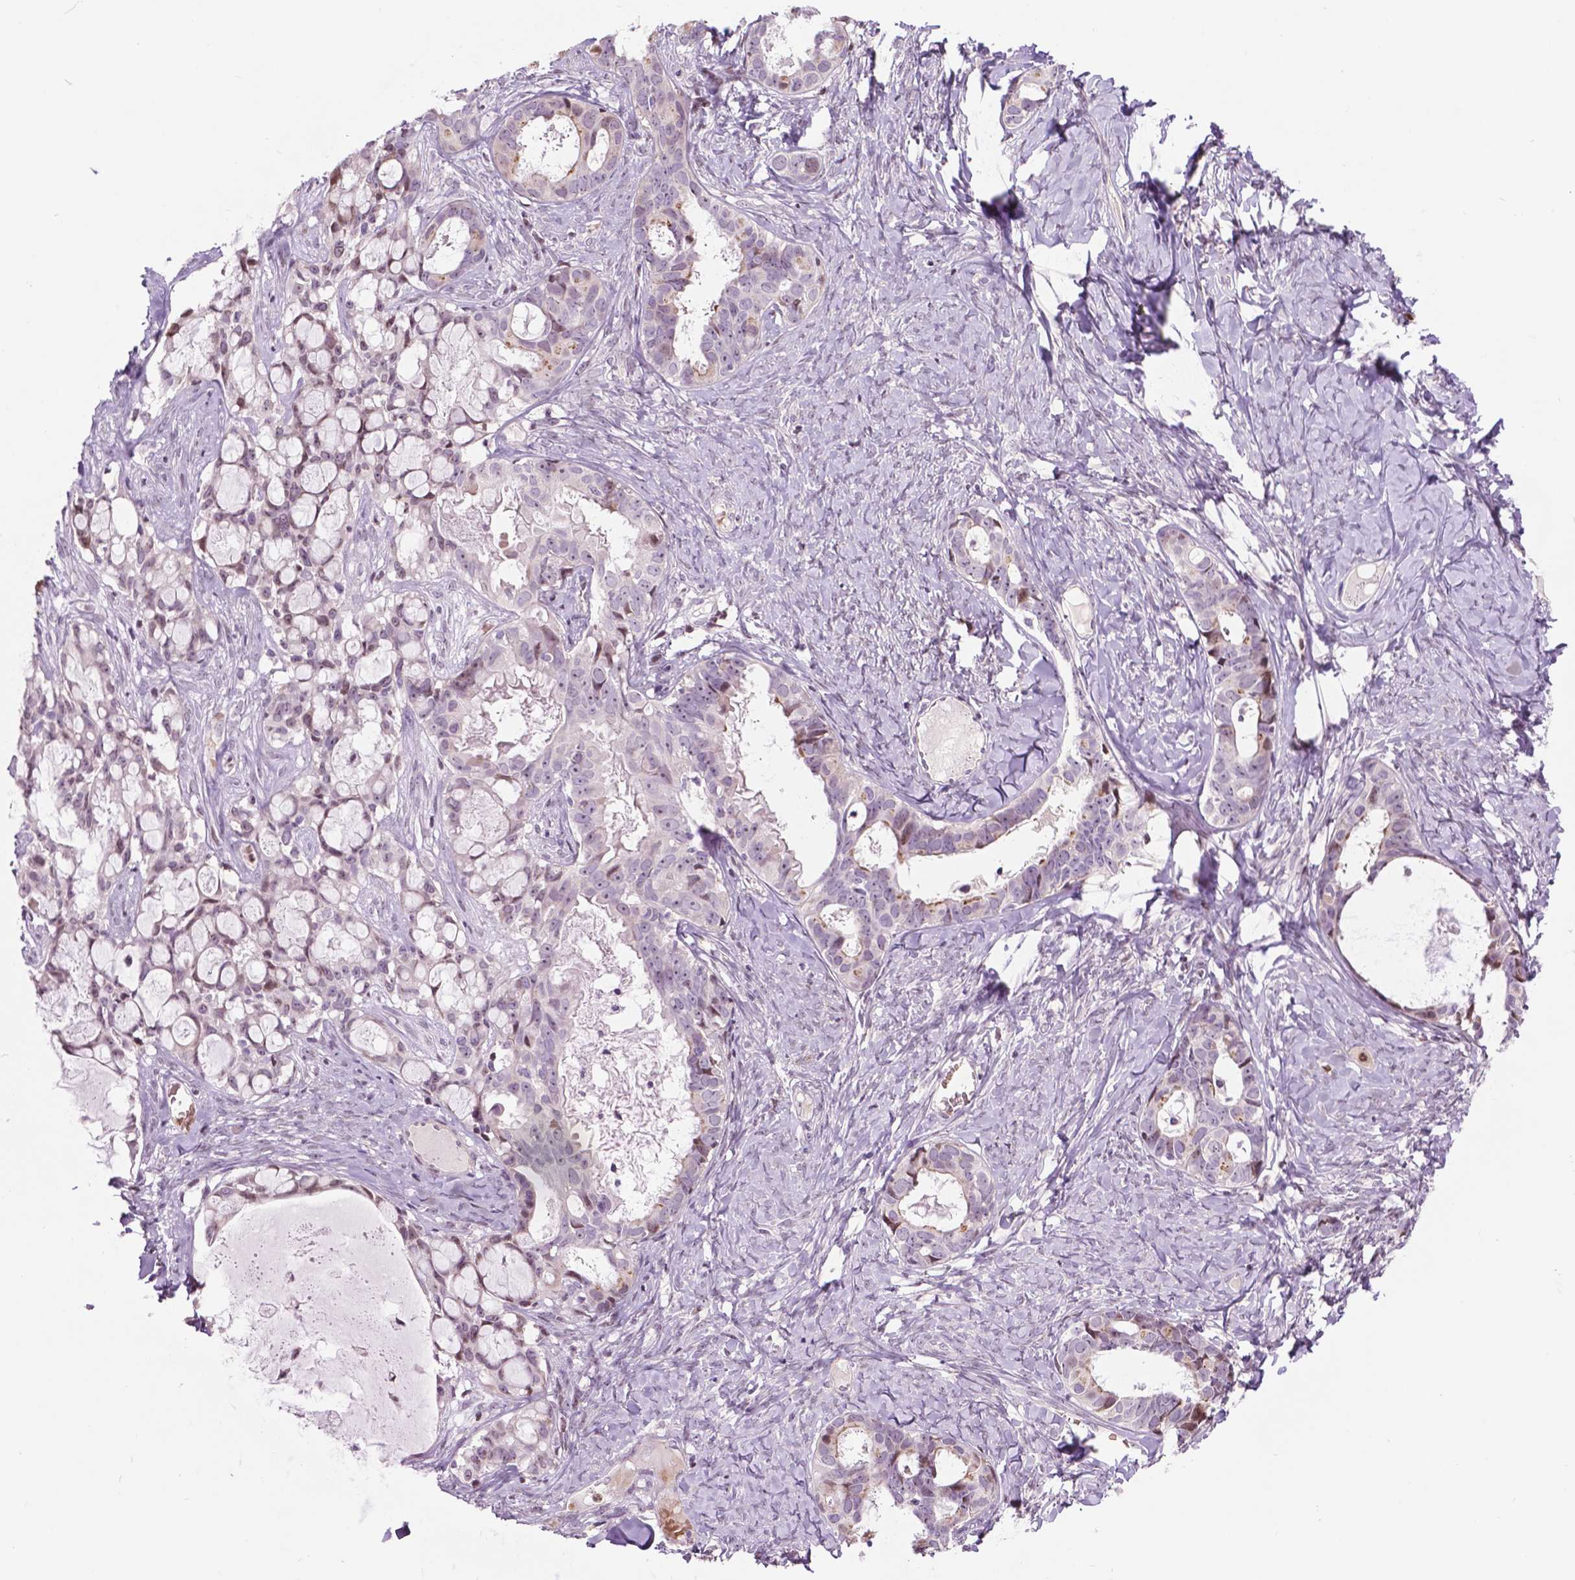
{"staining": {"intensity": "moderate", "quantity": "<25%", "location": "cytoplasmic/membranous"}, "tissue": "ovarian cancer", "cell_type": "Tumor cells", "image_type": "cancer", "snomed": [{"axis": "morphology", "description": "Cystadenocarcinoma, serous, NOS"}, {"axis": "topography", "description": "Ovary"}], "caption": "This image exhibits immunohistochemistry (IHC) staining of serous cystadenocarcinoma (ovarian), with low moderate cytoplasmic/membranous staining in about <25% of tumor cells.", "gene": "PTPN18", "patient": {"sex": "female", "age": 69}}